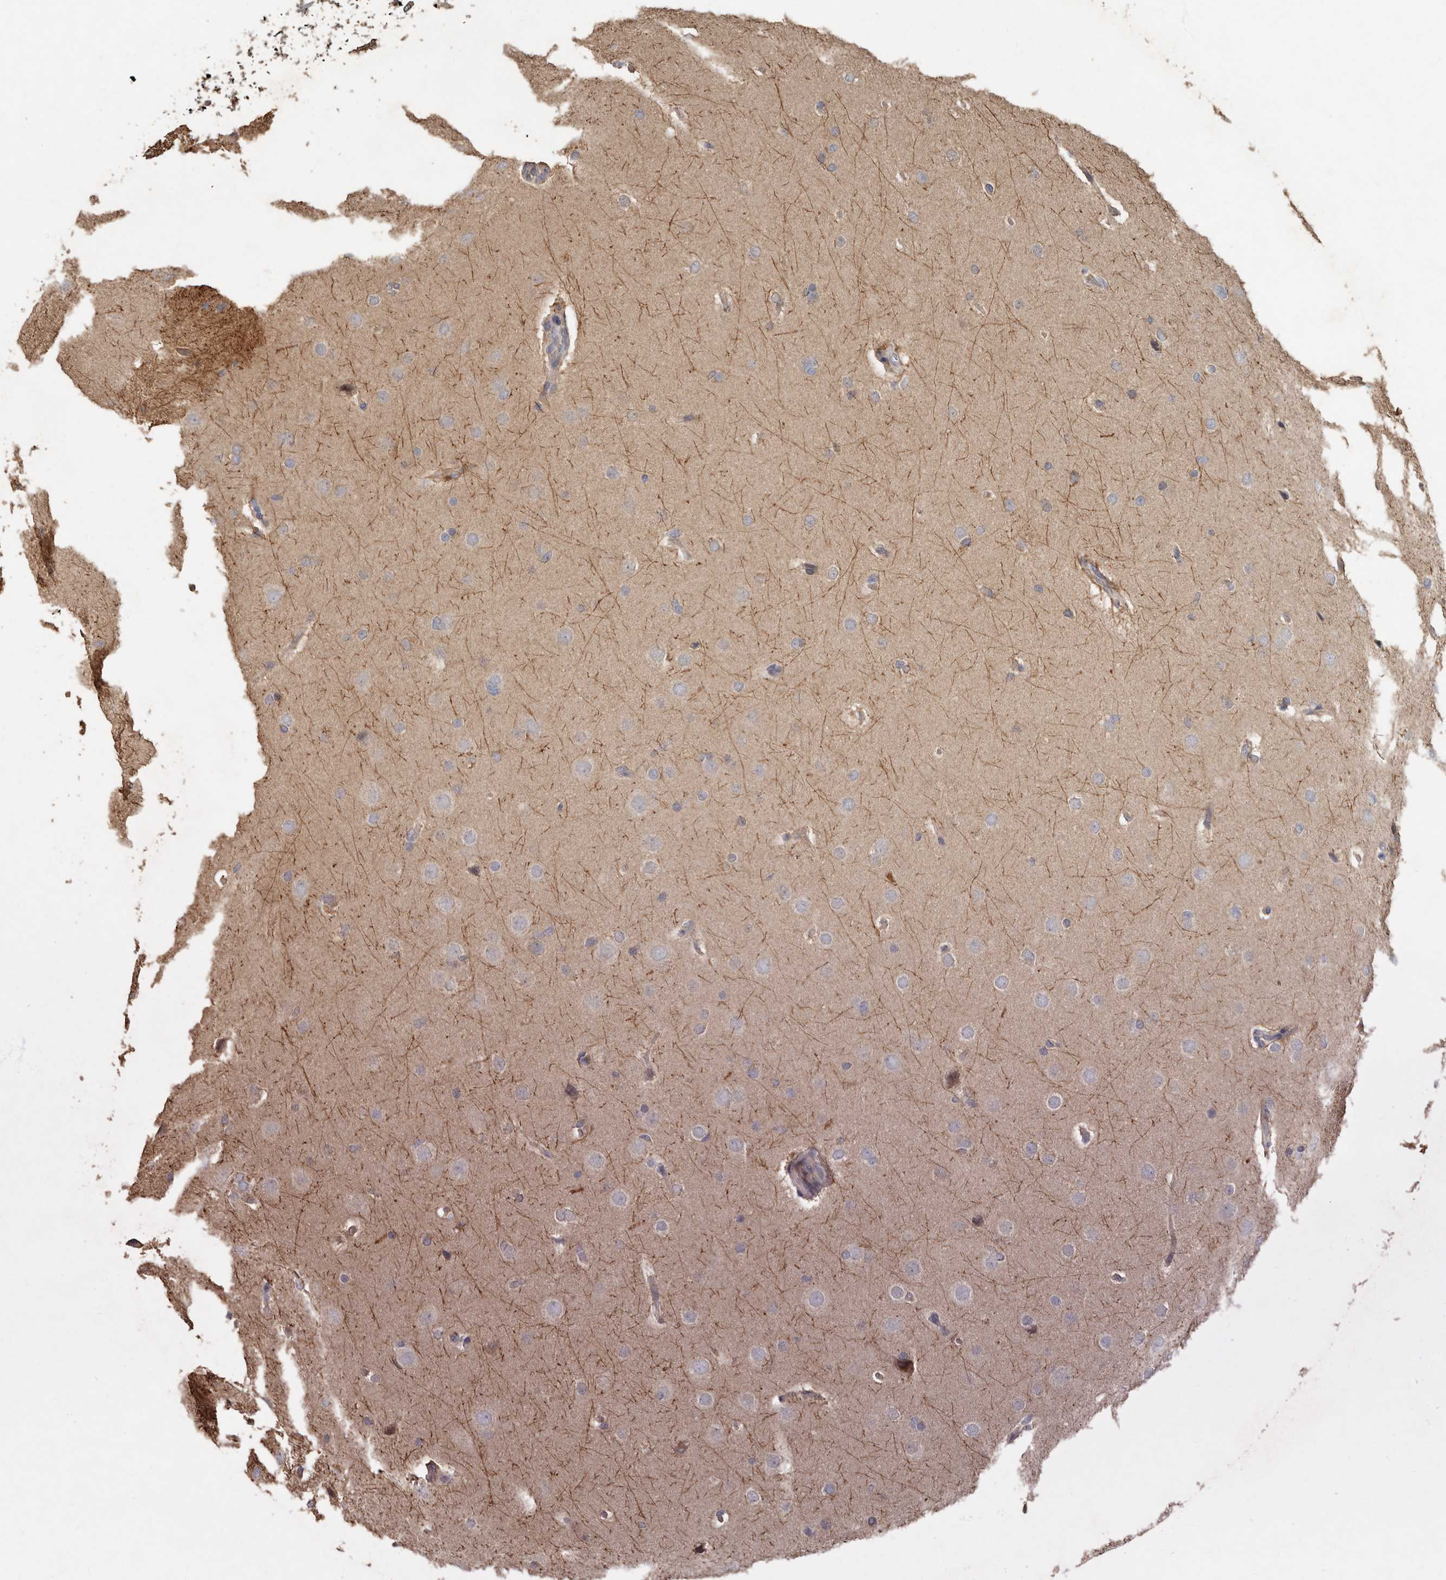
{"staining": {"intensity": "negative", "quantity": "none", "location": "none"}, "tissue": "glioma", "cell_type": "Tumor cells", "image_type": "cancer", "snomed": [{"axis": "morphology", "description": "Glioma, malignant, Low grade"}, {"axis": "topography", "description": "Brain"}], "caption": "This image is of malignant low-grade glioma stained with immunohistochemistry (IHC) to label a protein in brown with the nuclei are counter-stained blue. There is no positivity in tumor cells.", "gene": "KIF26B", "patient": {"sex": "female", "age": 37}}